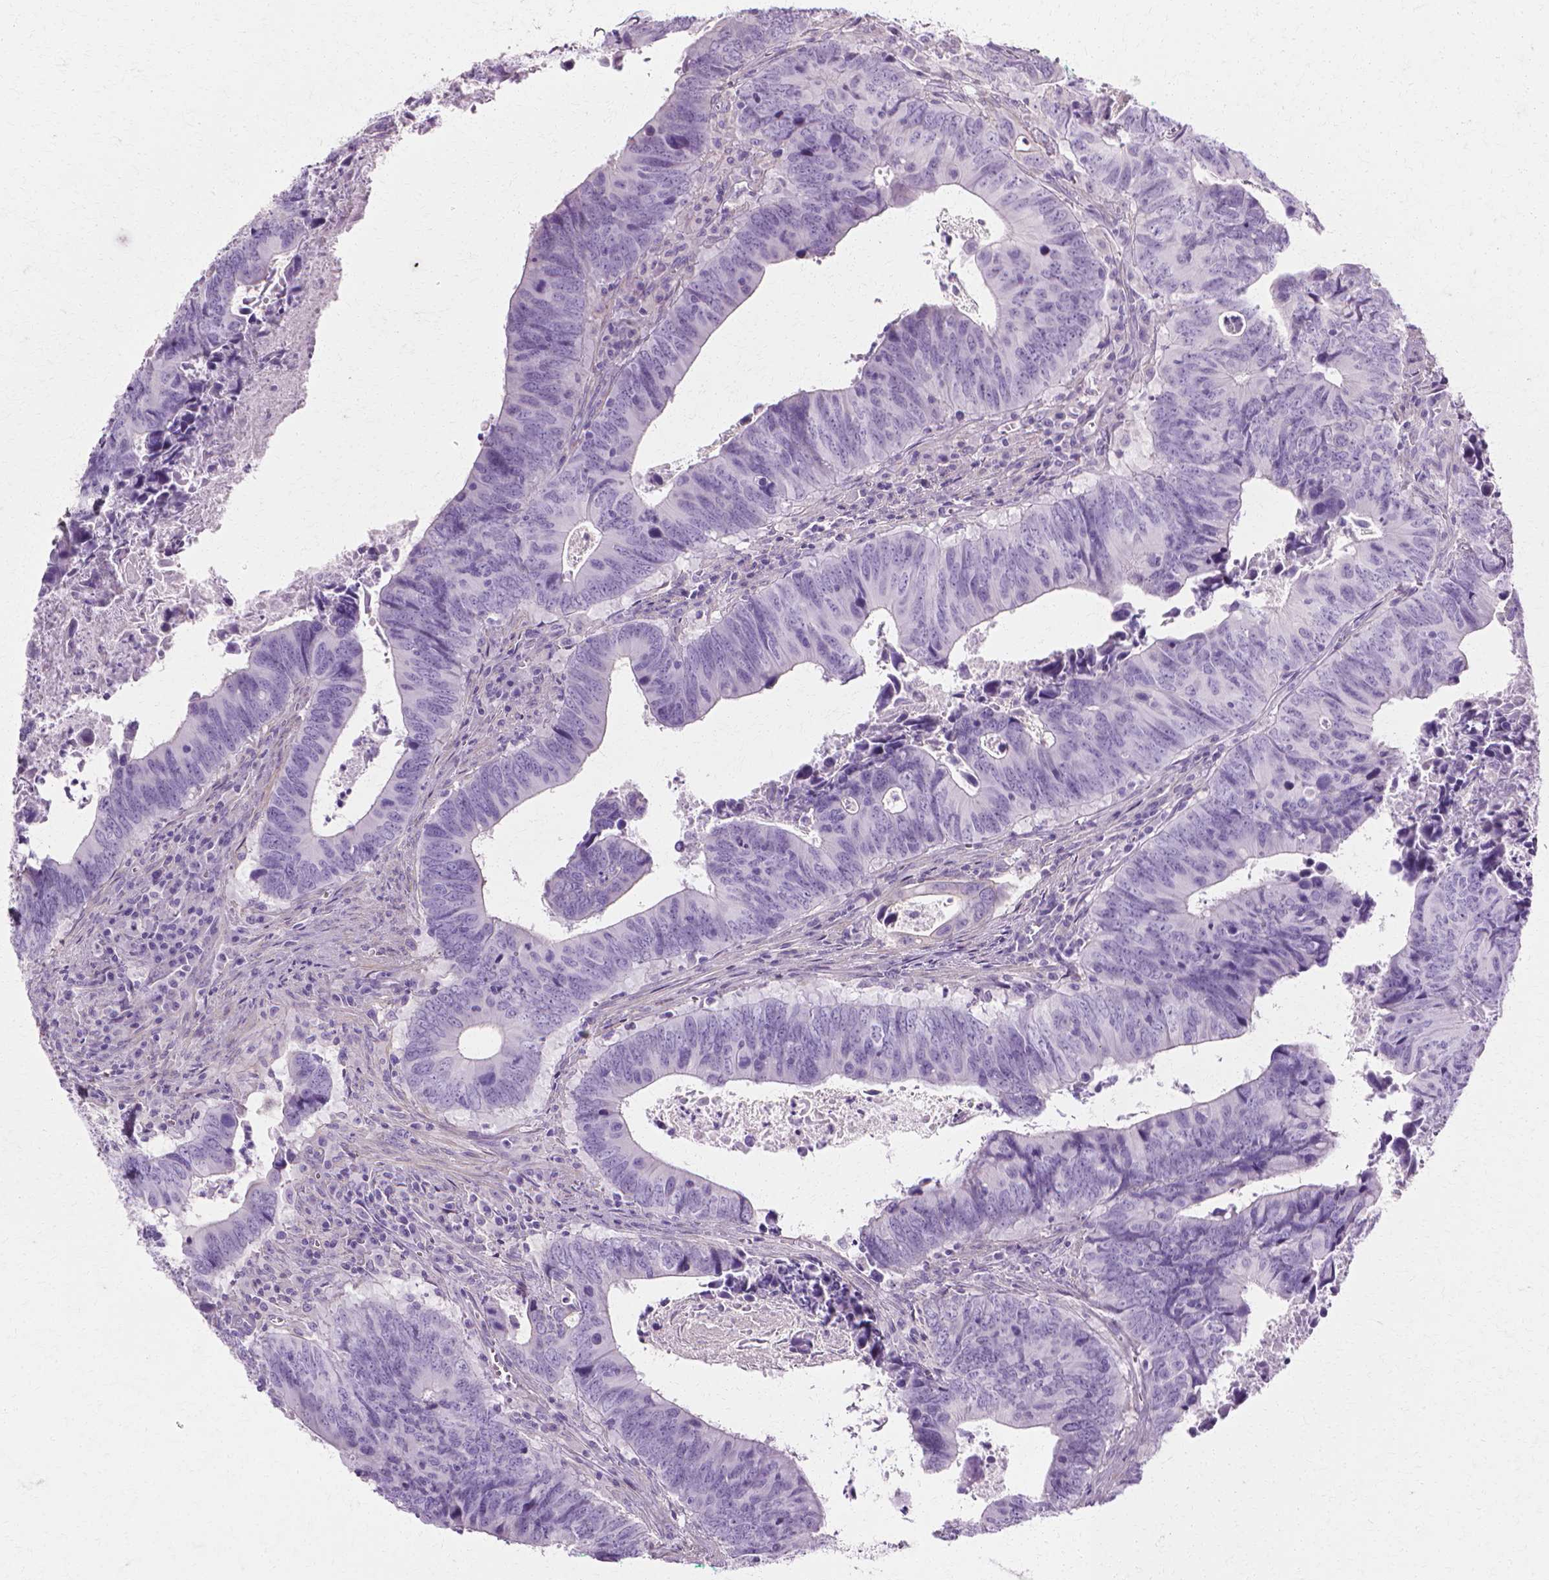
{"staining": {"intensity": "negative", "quantity": "none", "location": "none"}, "tissue": "colorectal cancer", "cell_type": "Tumor cells", "image_type": "cancer", "snomed": [{"axis": "morphology", "description": "Adenocarcinoma, NOS"}, {"axis": "topography", "description": "Colon"}], "caption": "Human colorectal adenocarcinoma stained for a protein using IHC demonstrates no staining in tumor cells.", "gene": "CFAP157", "patient": {"sex": "female", "age": 82}}